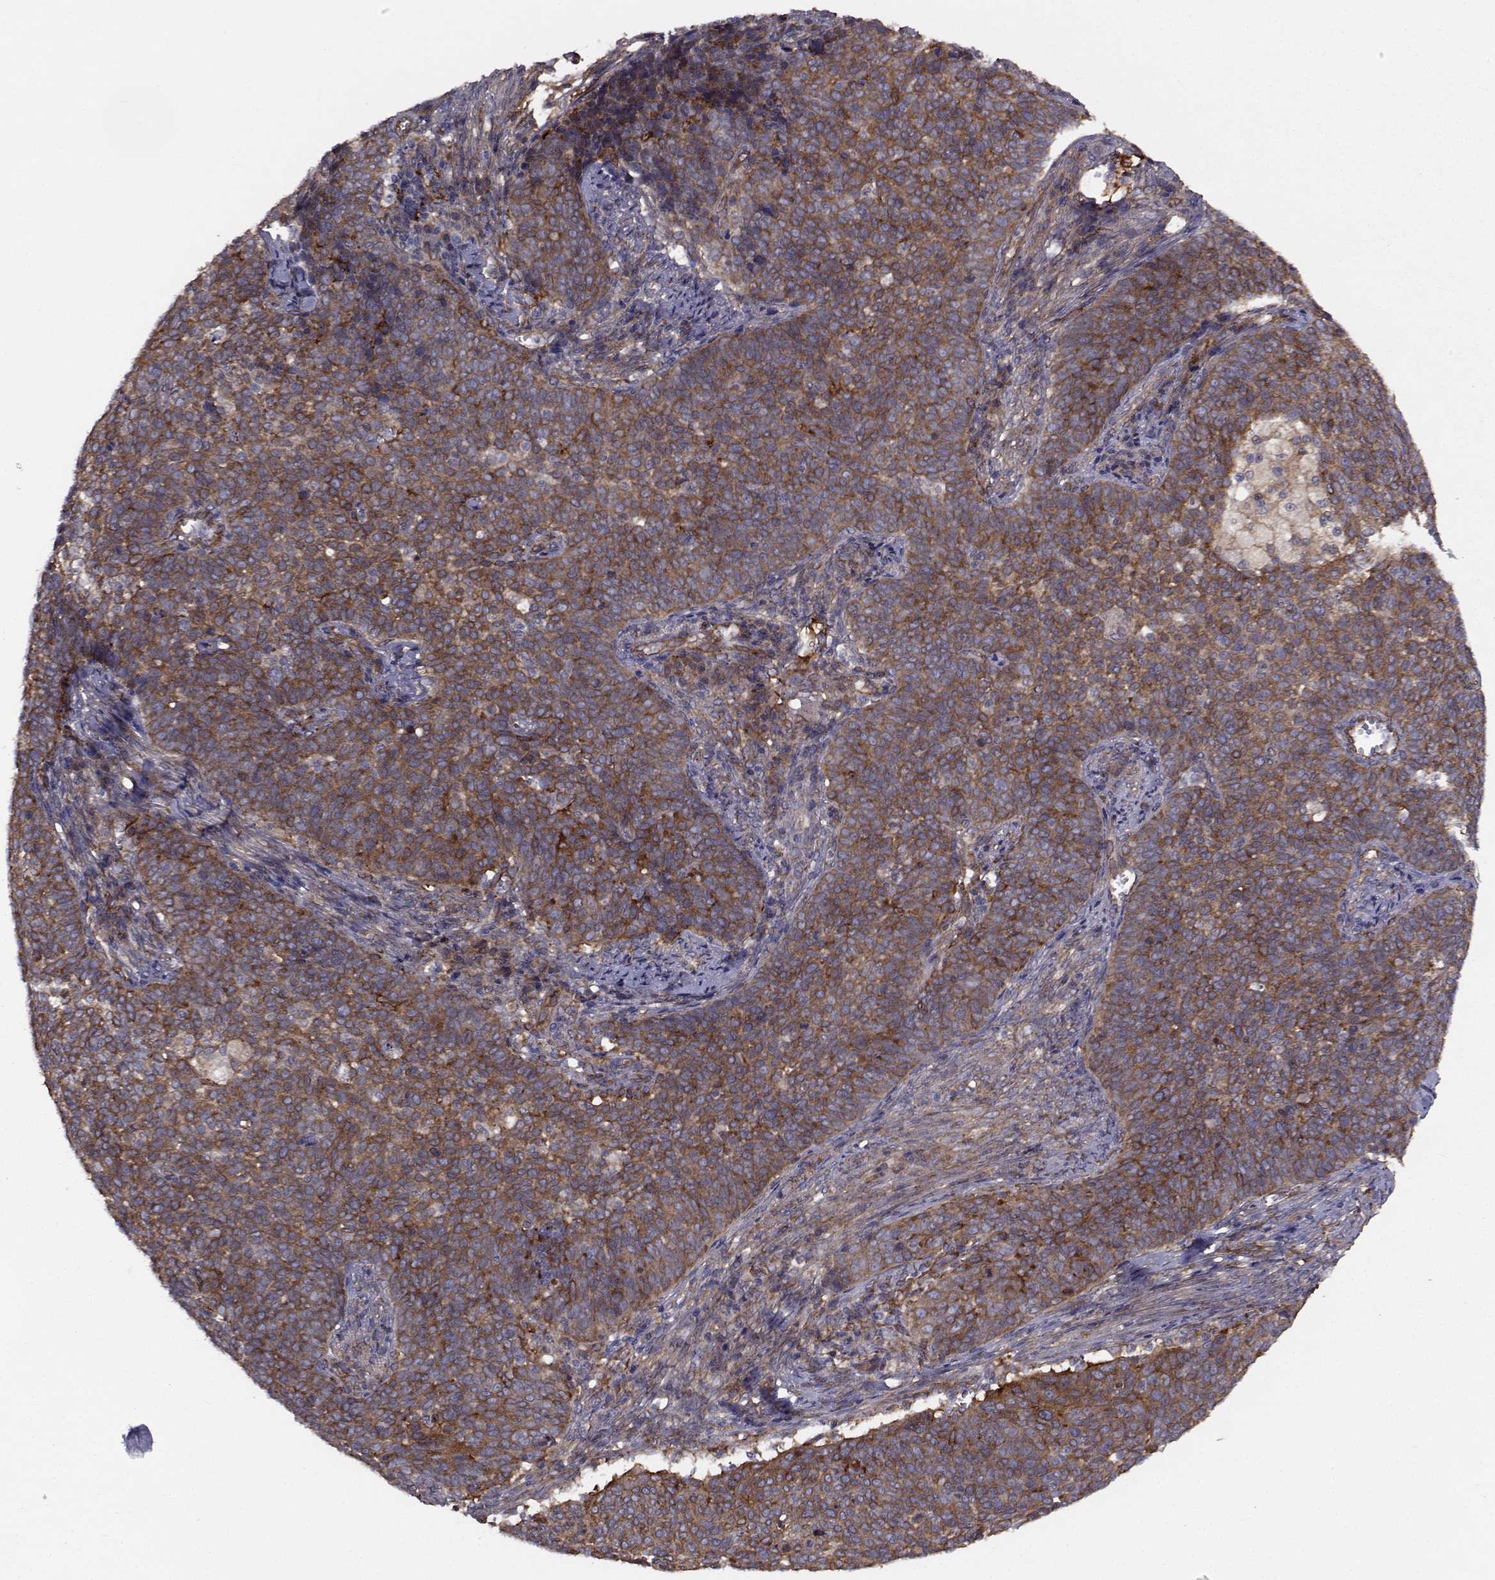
{"staining": {"intensity": "strong", "quantity": "25%-75%", "location": "cytoplasmic/membranous"}, "tissue": "cervical cancer", "cell_type": "Tumor cells", "image_type": "cancer", "snomed": [{"axis": "morphology", "description": "Squamous cell carcinoma, NOS"}, {"axis": "topography", "description": "Cervix"}], "caption": "A histopathology image of cervical cancer stained for a protein reveals strong cytoplasmic/membranous brown staining in tumor cells. (Stains: DAB in brown, nuclei in blue, Microscopy: brightfield microscopy at high magnification).", "gene": "TRIP10", "patient": {"sex": "female", "age": 39}}